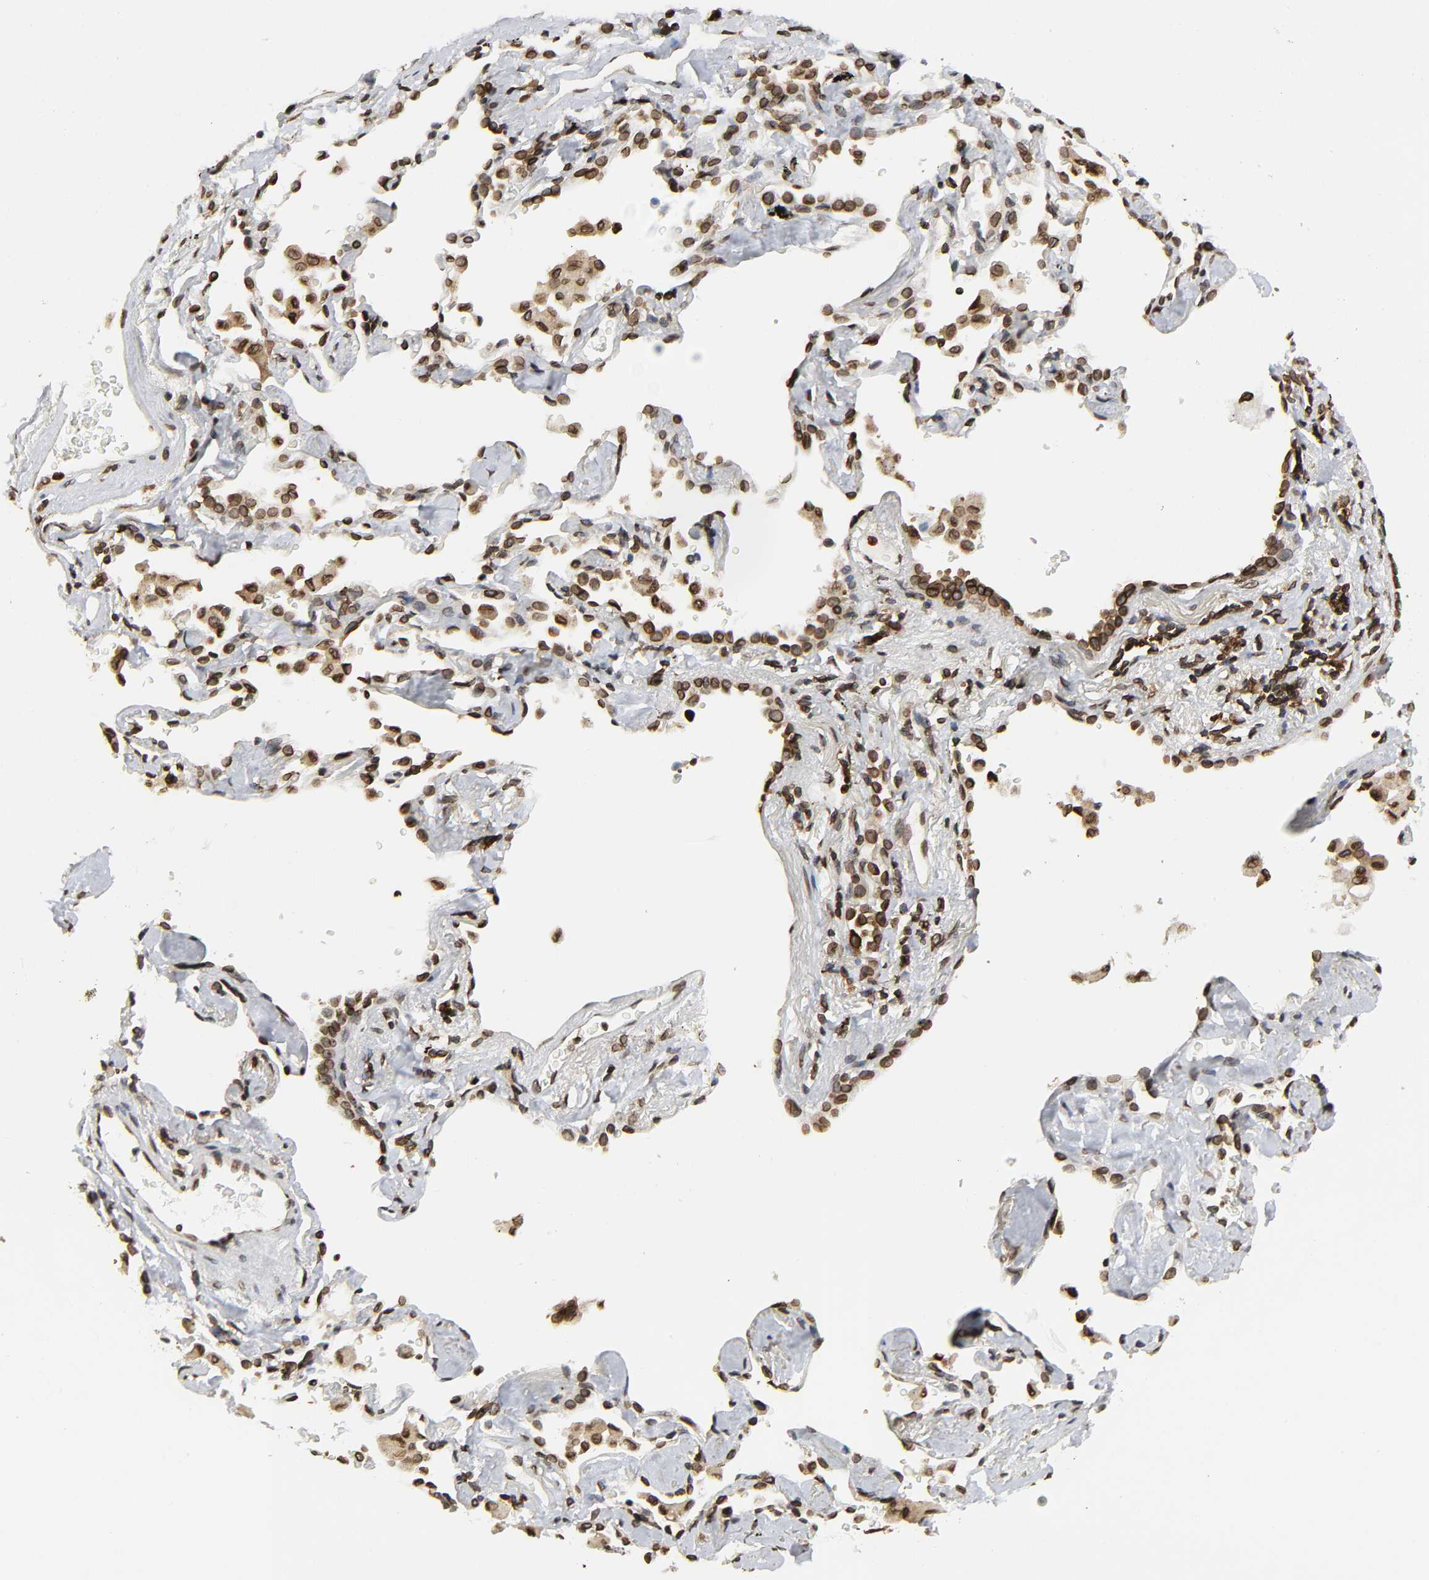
{"staining": {"intensity": "strong", "quantity": ">75%", "location": "cytoplasmic/membranous,nuclear"}, "tissue": "lung cancer", "cell_type": "Tumor cells", "image_type": "cancer", "snomed": [{"axis": "morphology", "description": "Adenocarcinoma, NOS"}, {"axis": "topography", "description": "Lung"}], "caption": "Immunohistochemical staining of human adenocarcinoma (lung) reveals high levels of strong cytoplasmic/membranous and nuclear expression in about >75% of tumor cells.", "gene": "RANGAP1", "patient": {"sex": "female", "age": 64}}